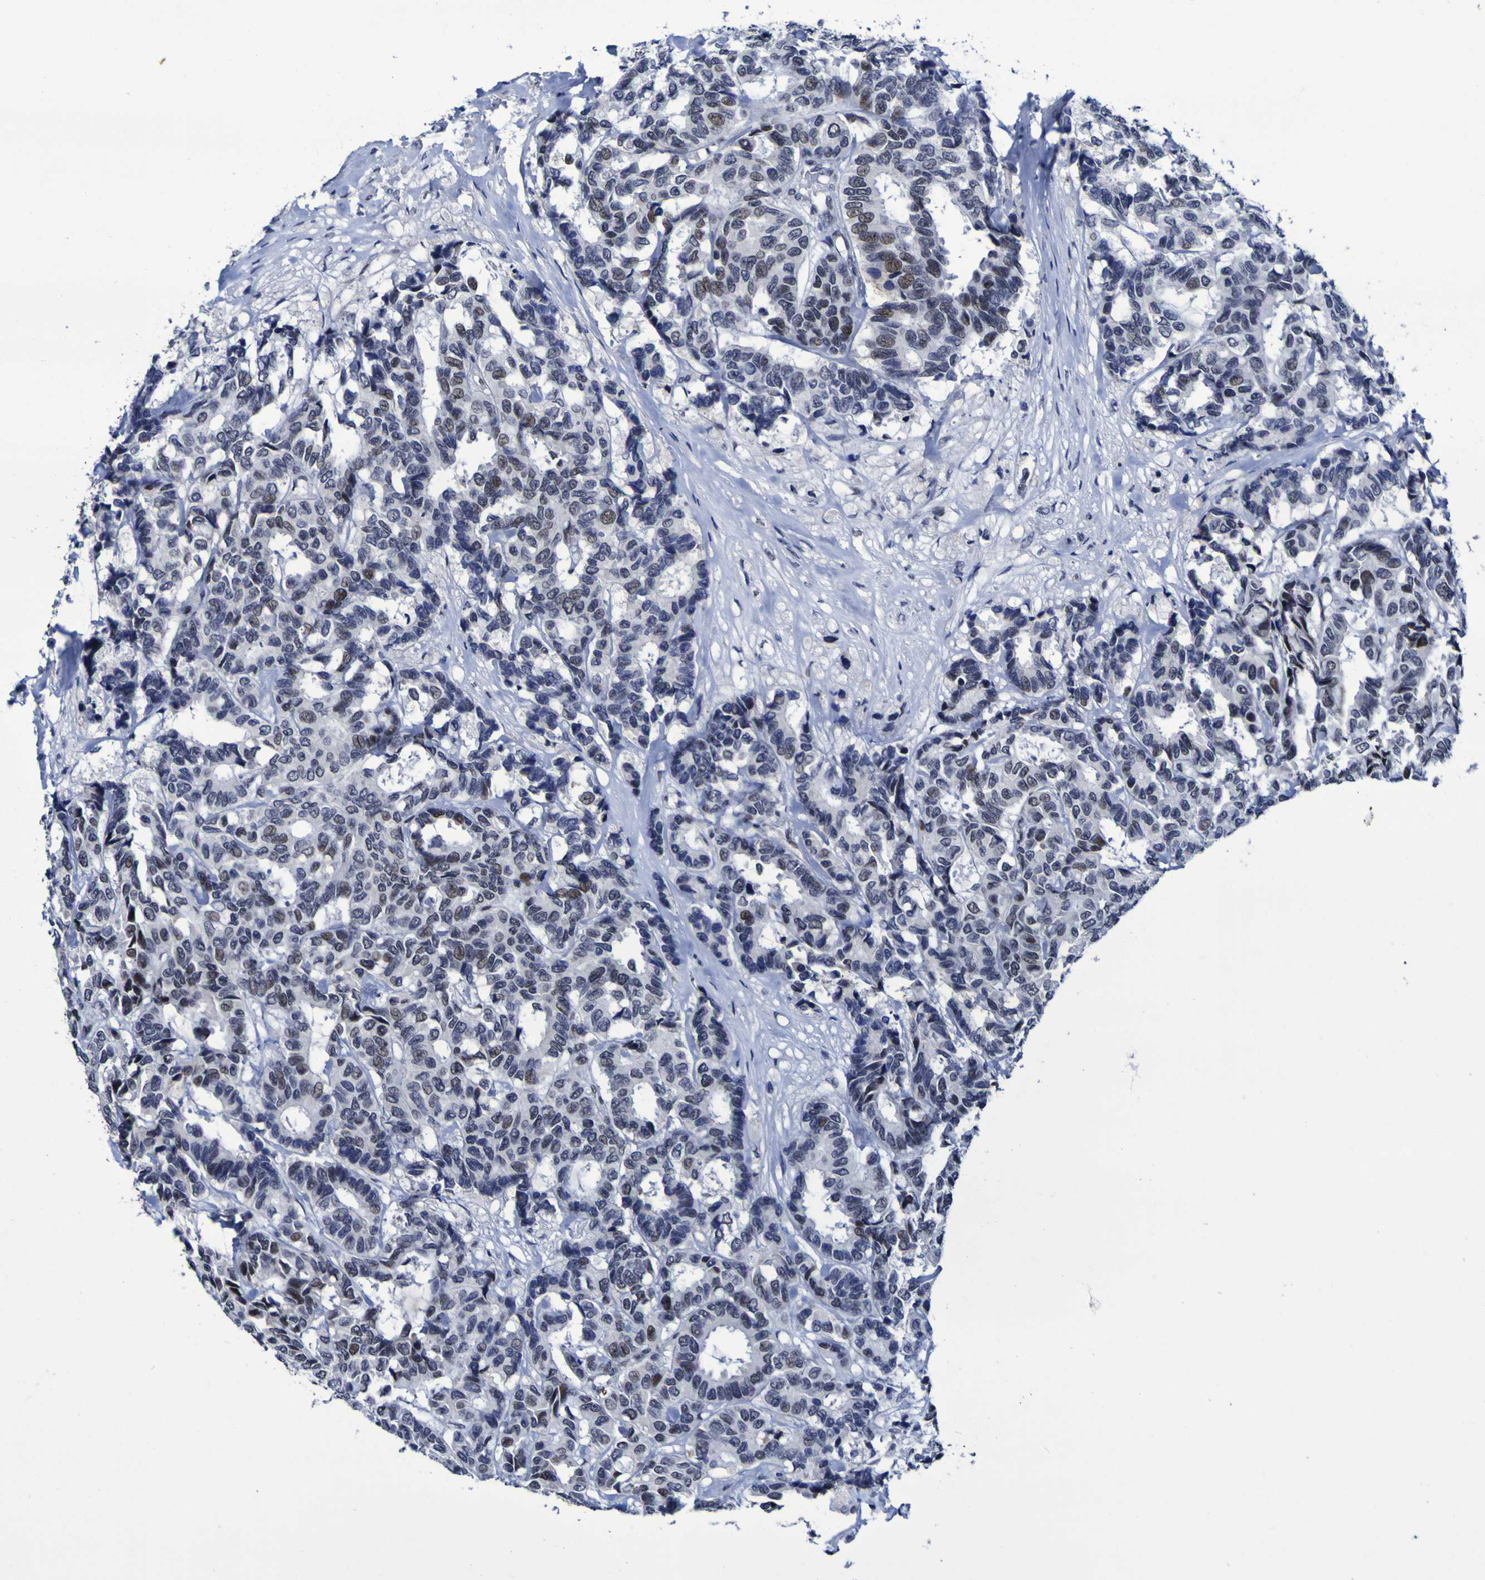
{"staining": {"intensity": "weak", "quantity": "25%-75%", "location": "nuclear"}, "tissue": "breast cancer", "cell_type": "Tumor cells", "image_type": "cancer", "snomed": [{"axis": "morphology", "description": "Duct carcinoma"}, {"axis": "topography", "description": "Breast"}], "caption": "There is low levels of weak nuclear positivity in tumor cells of breast cancer (infiltrating ductal carcinoma), as demonstrated by immunohistochemical staining (brown color).", "gene": "MBD3", "patient": {"sex": "female", "age": 87}}